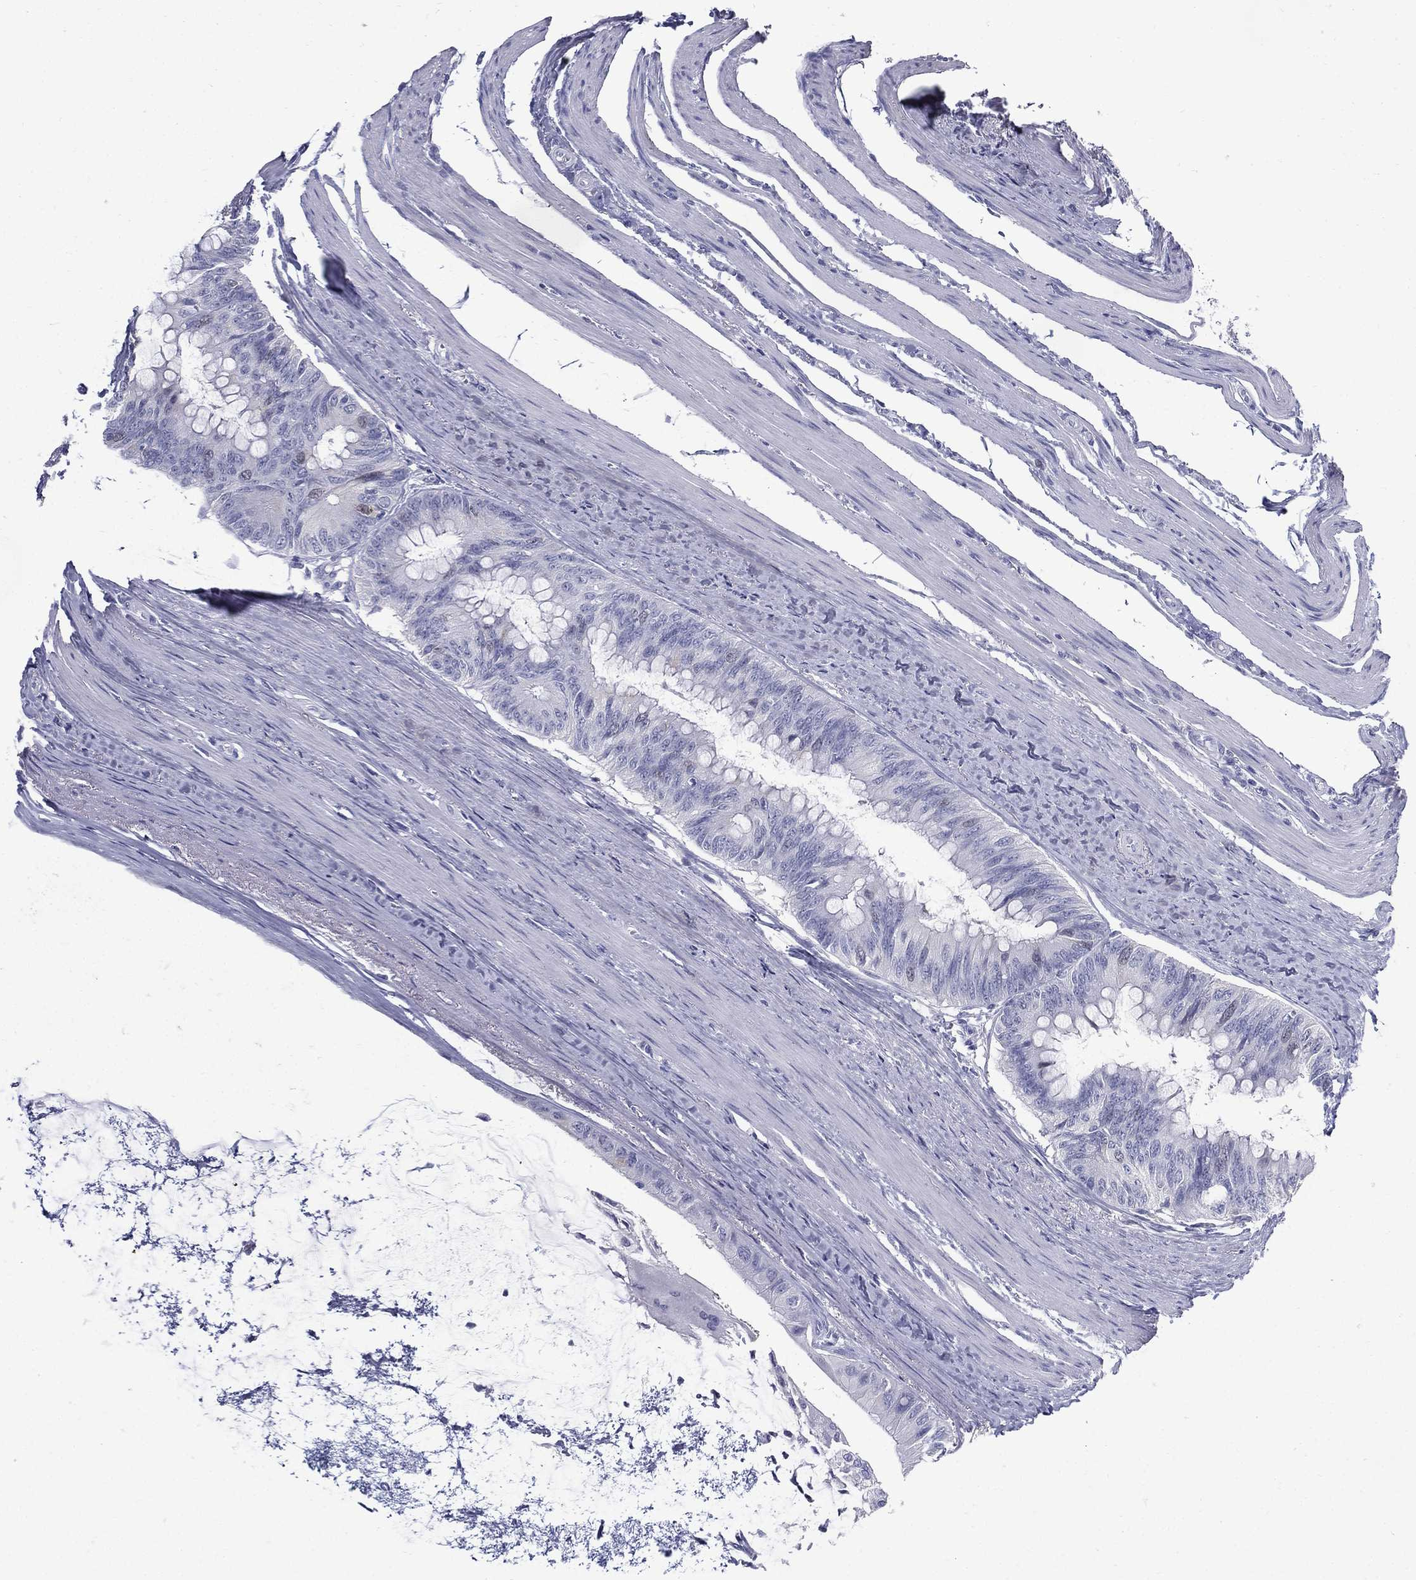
{"staining": {"intensity": "negative", "quantity": "none", "location": "none"}, "tissue": "colorectal cancer", "cell_type": "Tumor cells", "image_type": "cancer", "snomed": [{"axis": "morphology", "description": "Normal tissue, NOS"}, {"axis": "morphology", "description": "Adenocarcinoma, NOS"}, {"axis": "topography", "description": "Colon"}], "caption": "IHC photomicrograph of colorectal adenocarcinoma stained for a protein (brown), which demonstrates no positivity in tumor cells.", "gene": "KIF2C", "patient": {"sex": "male", "age": 65}}